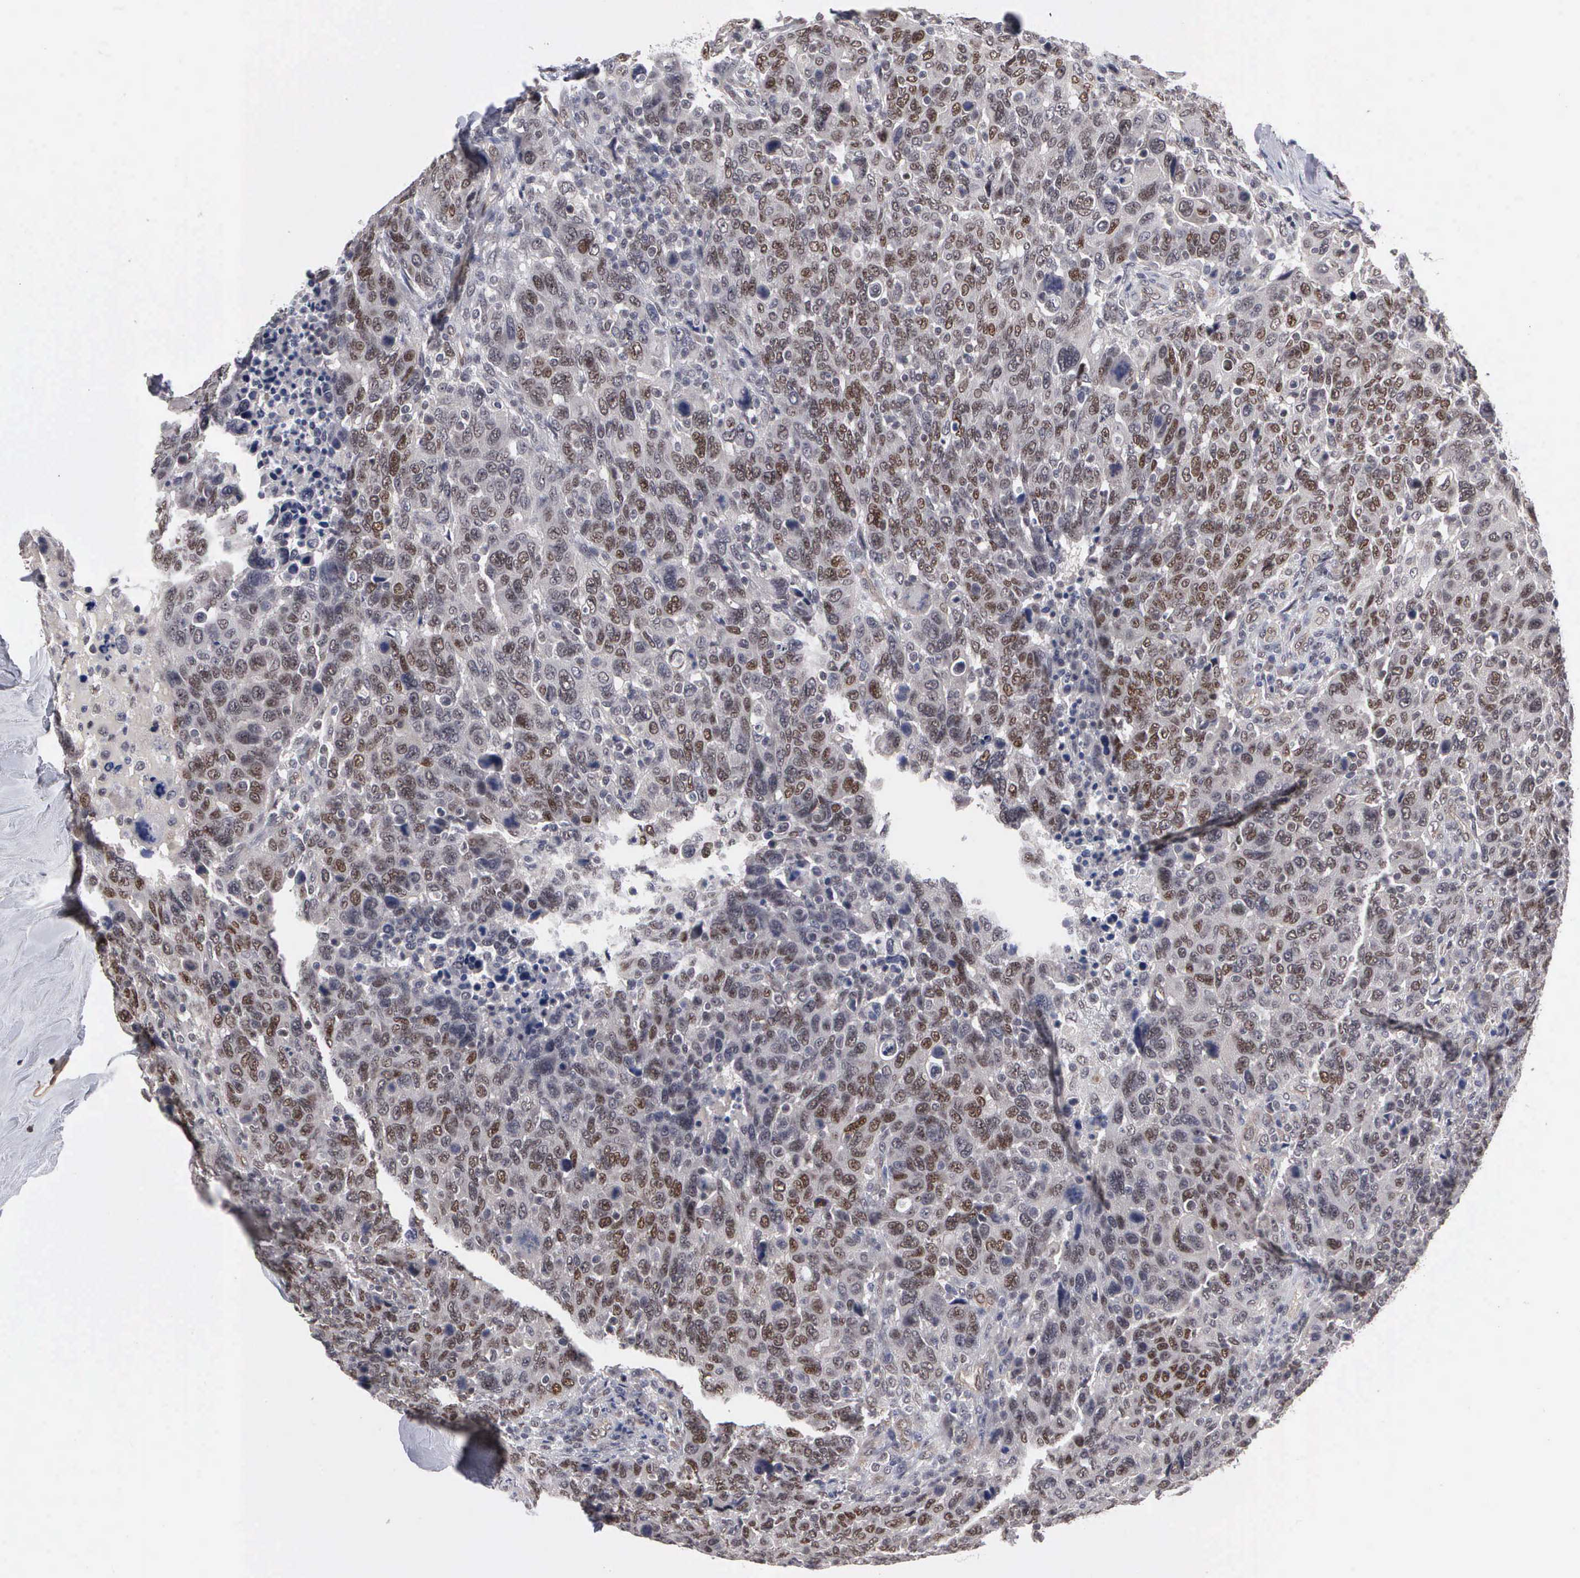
{"staining": {"intensity": "moderate", "quantity": "25%-75%", "location": "nuclear"}, "tissue": "breast cancer", "cell_type": "Tumor cells", "image_type": "cancer", "snomed": [{"axis": "morphology", "description": "Duct carcinoma"}, {"axis": "topography", "description": "Breast"}], "caption": "Infiltrating ductal carcinoma (breast) stained with a protein marker demonstrates moderate staining in tumor cells.", "gene": "ZBTB33", "patient": {"sex": "female", "age": 37}}